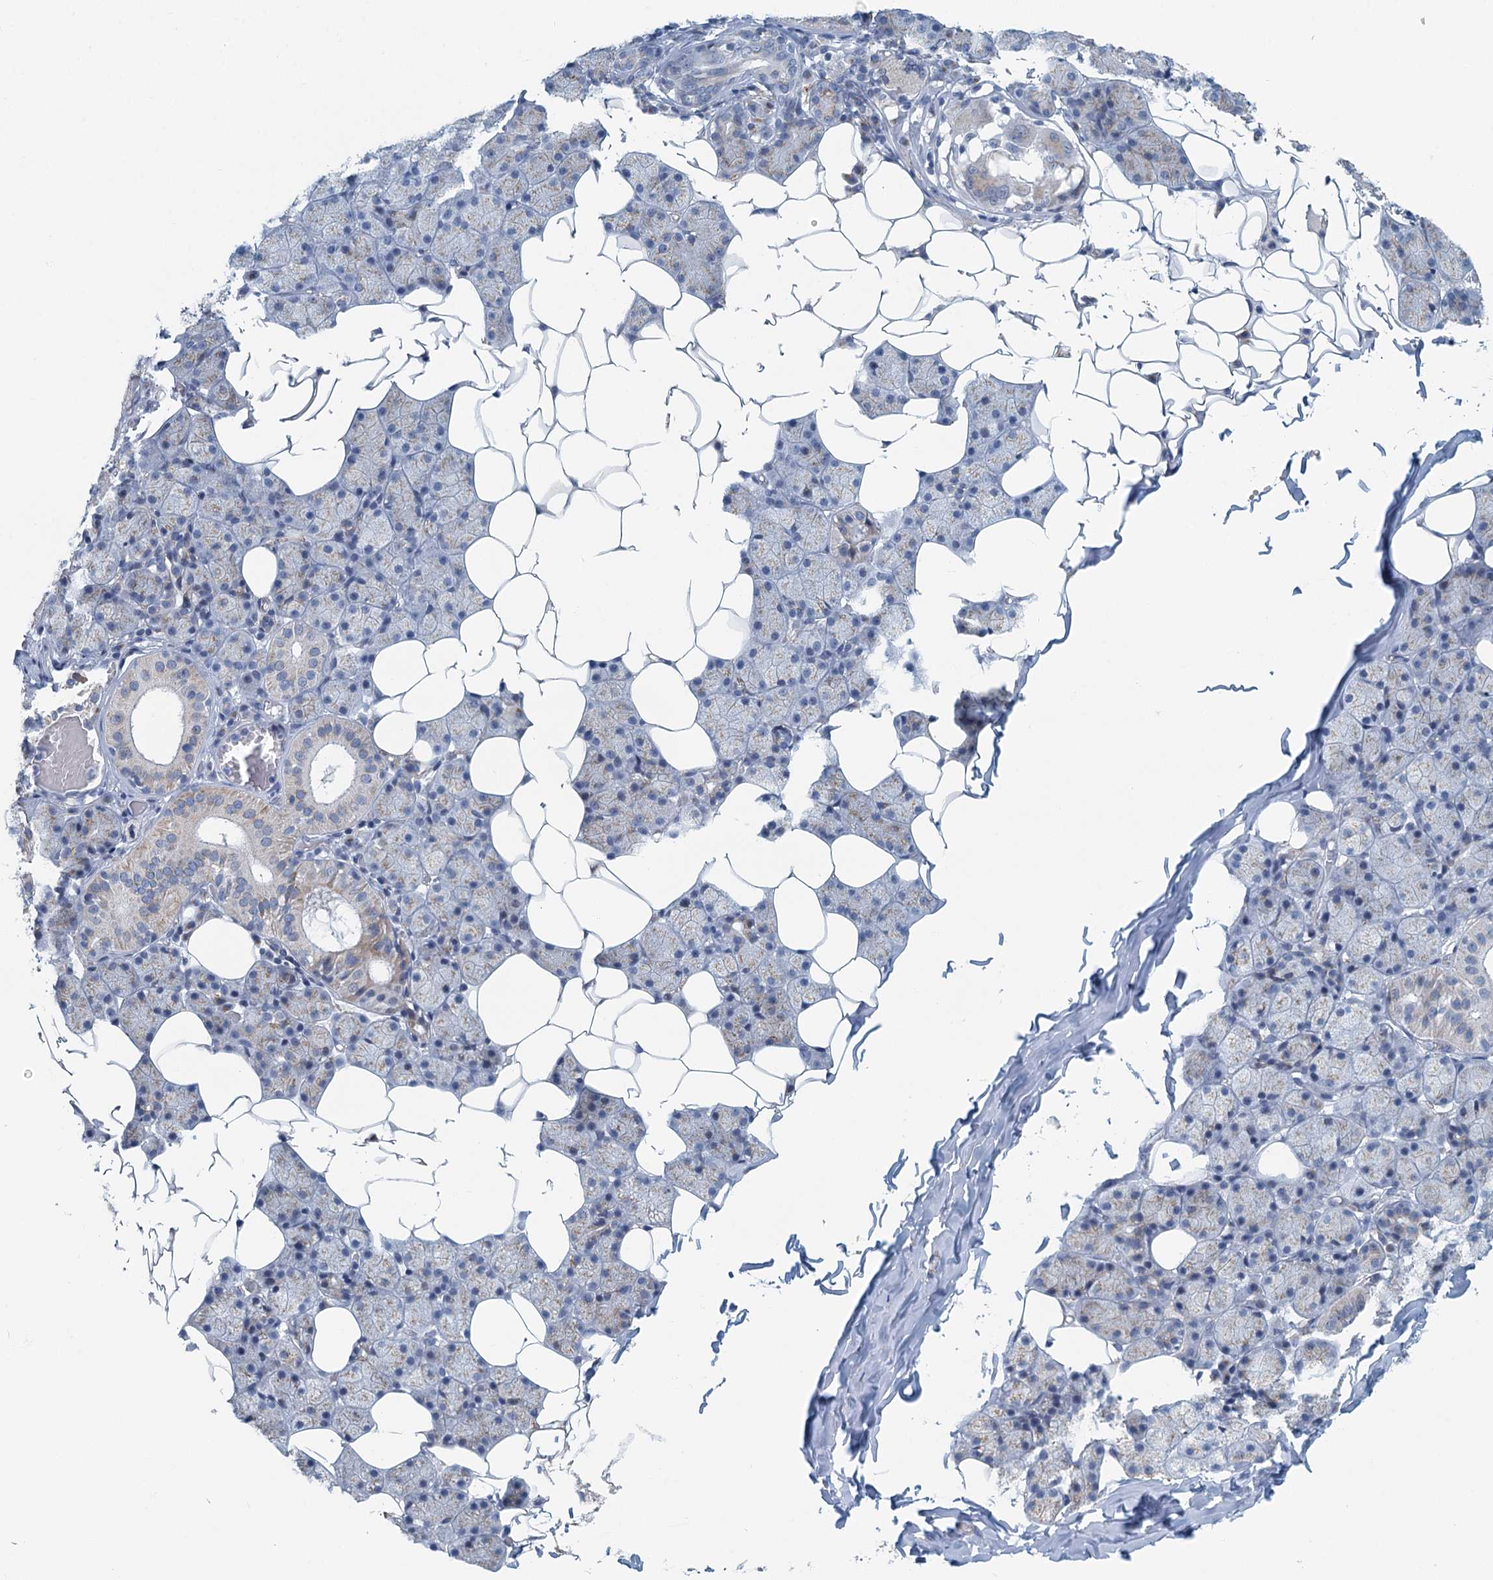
{"staining": {"intensity": "weak", "quantity": "25%-75%", "location": "cytoplasmic/membranous"}, "tissue": "salivary gland", "cell_type": "Glandular cells", "image_type": "normal", "snomed": [{"axis": "morphology", "description": "Normal tissue, NOS"}, {"axis": "topography", "description": "Salivary gland"}], "caption": "Brown immunohistochemical staining in benign human salivary gland exhibits weak cytoplasmic/membranous expression in approximately 25%-75% of glandular cells.", "gene": "ZNF527", "patient": {"sex": "female", "age": 33}}